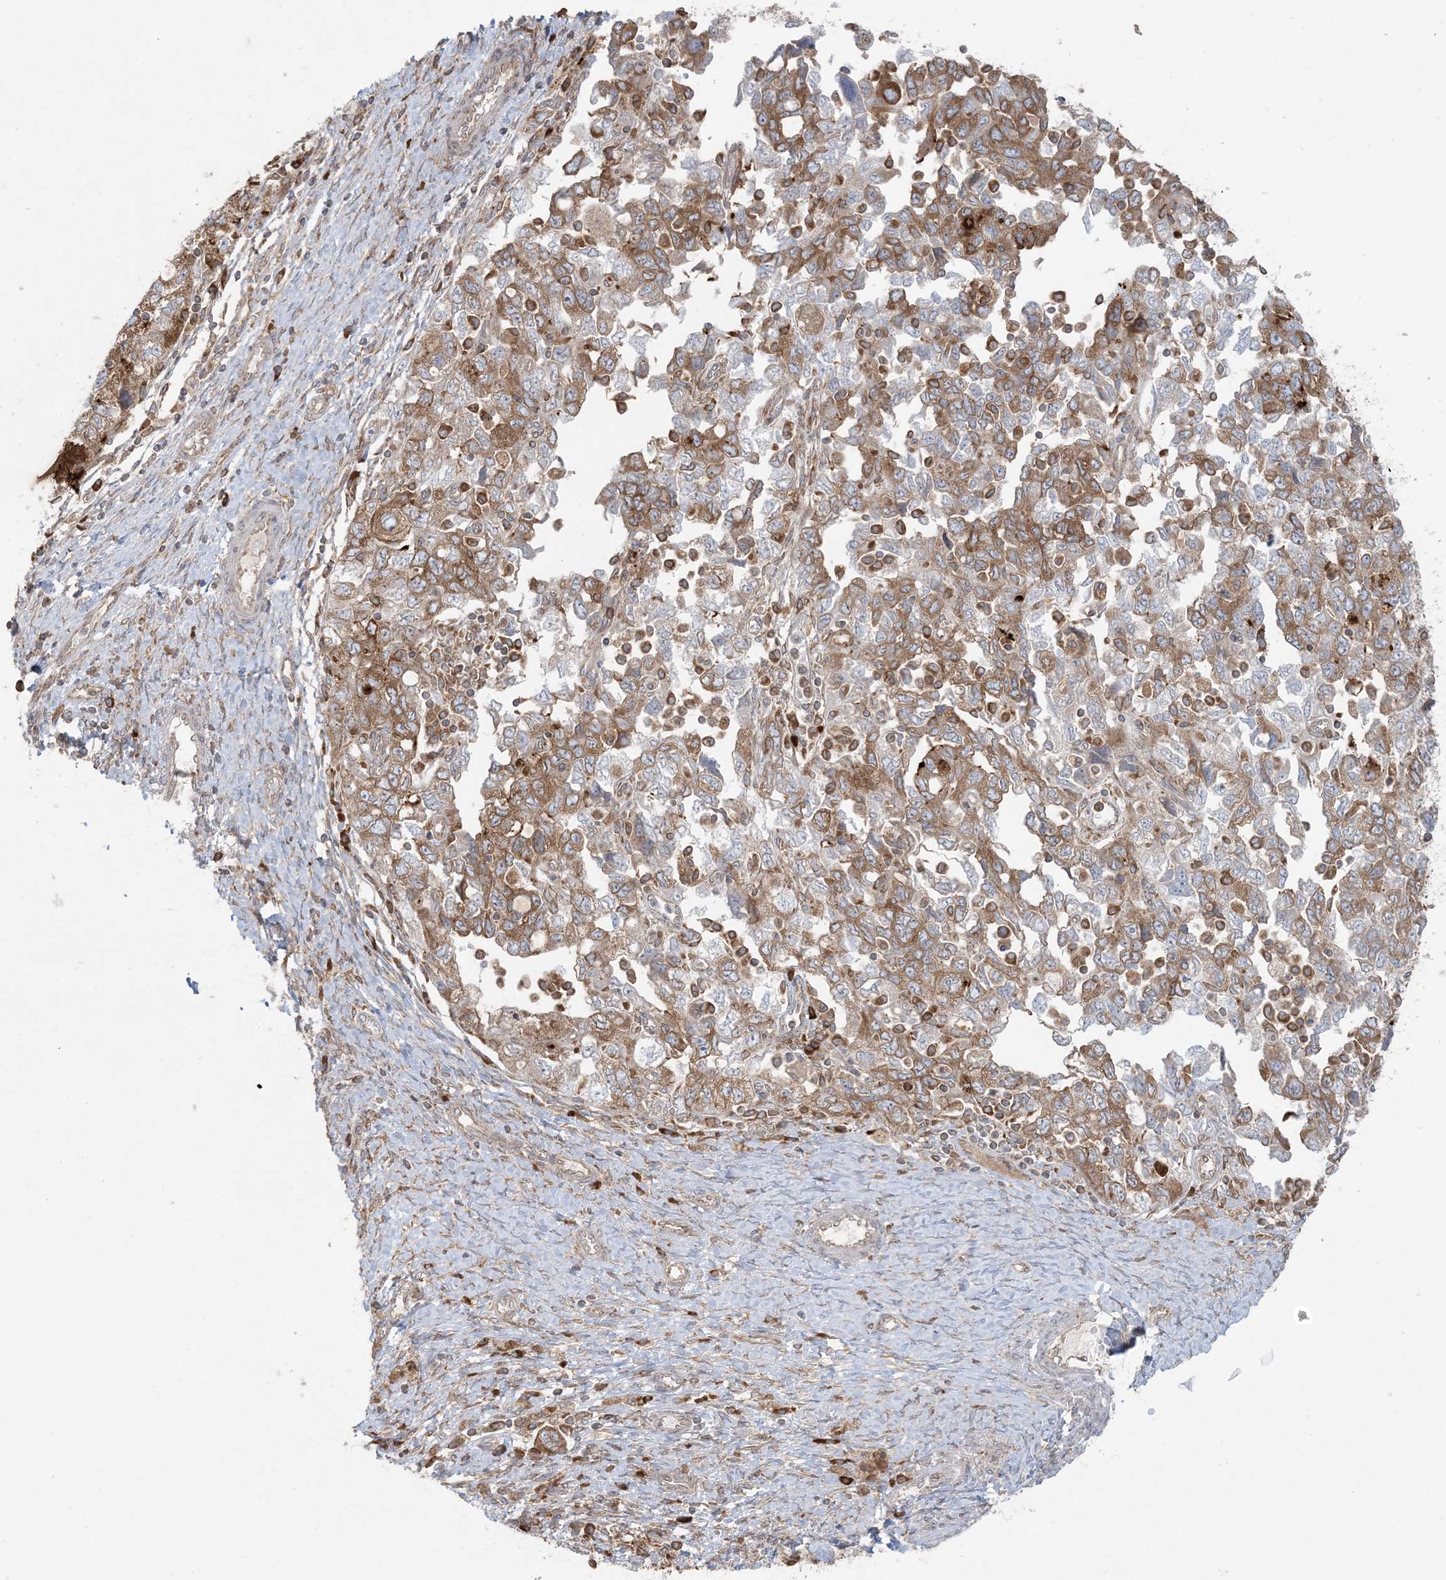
{"staining": {"intensity": "moderate", "quantity": ">75%", "location": "cytoplasmic/membranous"}, "tissue": "ovarian cancer", "cell_type": "Tumor cells", "image_type": "cancer", "snomed": [{"axis": "morphology", "description": "Carcinoma, NOS"}, {"axis": "morphology", "description": "Cystadenocarcinoma, serous, NOS"}, {"axis": "topography", "description": "Ovary"}], "caption": "Protein staining of serous cystadenocarcinoma (ovarian) tissue shows moderate cytoplasmic/membranous positivity in about >75% of tumor cells.", "gene": "UBXN4", "patient": {"sex": "female", "age": 69}}